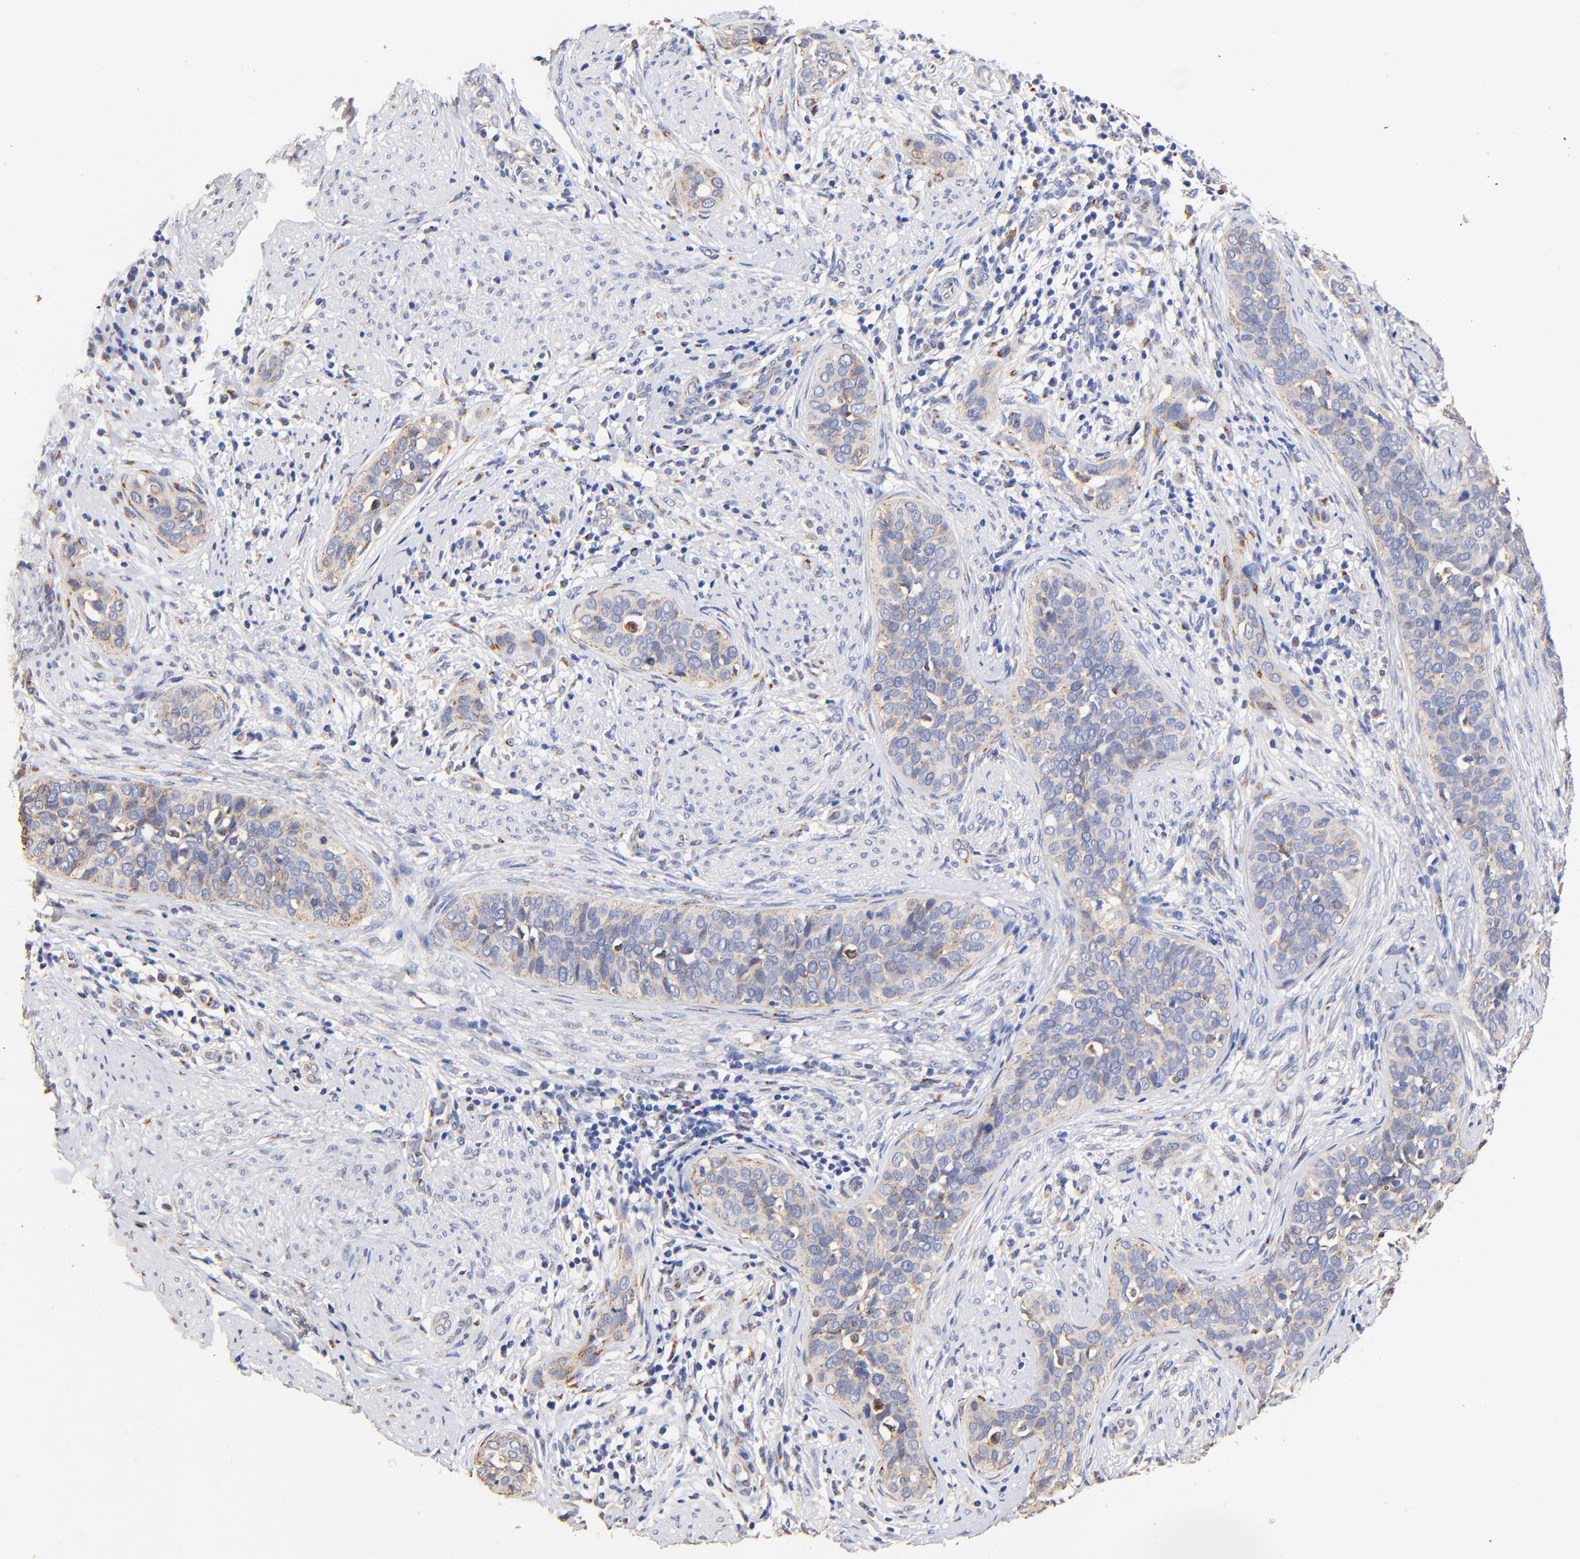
{"staining": {"intensity": "weak", "quantity": ">75%", "location": "cytoplasmic/membranous"}, "tissue": "cervical cancer", "cell_type": "Tumor cells", "image_type": "cancer", "snomed": [{"axis": "morphology", "description": "Squamous cell carcinoma, NOS"}, {"axis": "topography", "description": "Cervix"}], "caption": "Immunohistochemical staining of cervical cancer (squamous cell carcinoma) displays weak cytoplasmic/membranous protein staining in approximately >75% of tumor cells.", "gene": "FMNL3", "patient": {"sex": "female", "age": 31}}